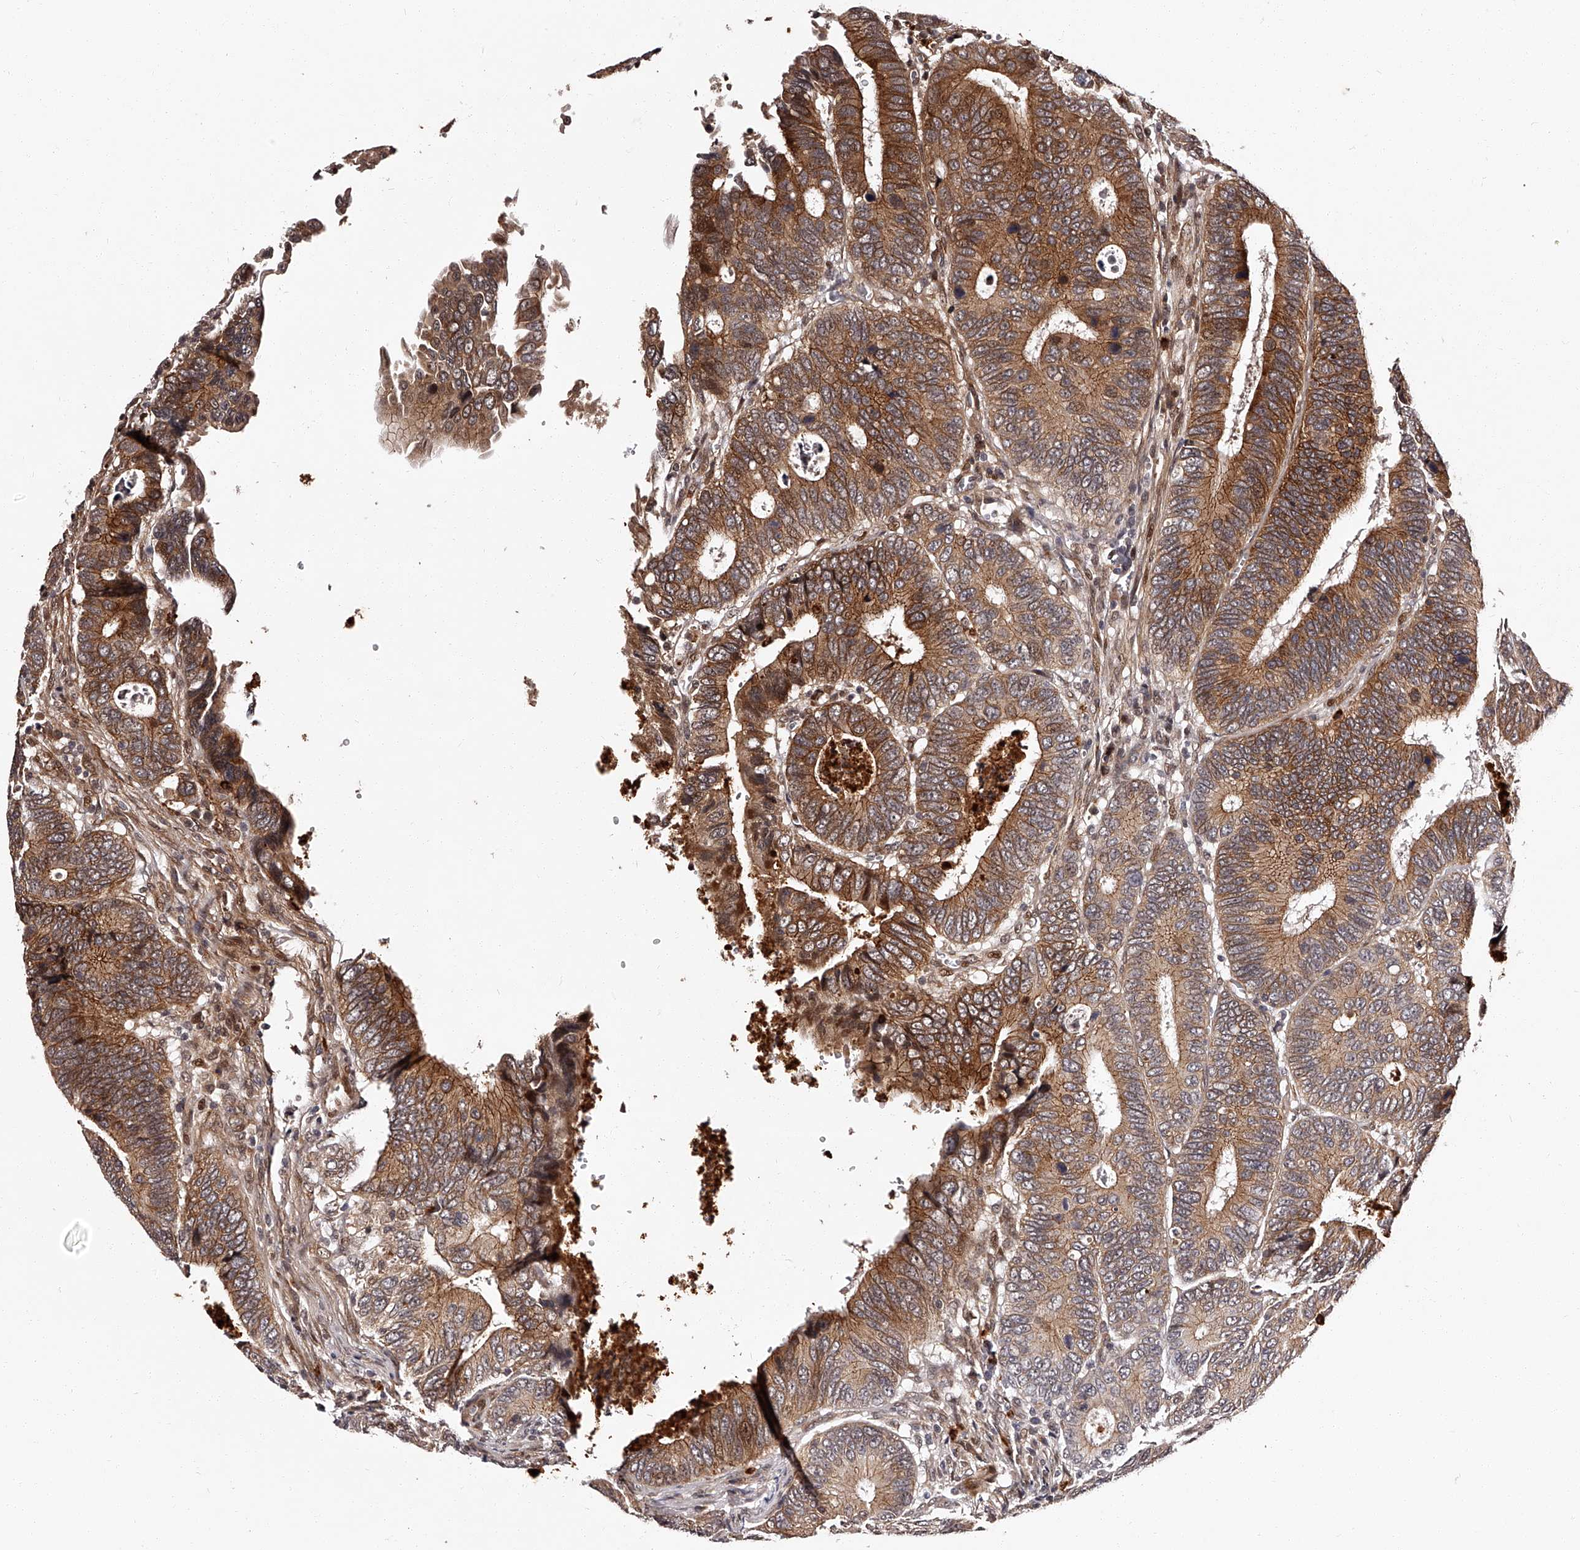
{"staining": {"intensity": "moderate", "quantity": ">75%", "location": "cytoplasmic/membranous"}, "tissue": "colorectal cancer", "cell_type": "Tumor cells", "image_type": "cancer", "snomed": [{"axis": "morphology", "description": "Adenocarcinoma, NOS"}, {"axis": "topography", "description": "Colon"}], "caption": "A histopathology image of human colorectal cancer (adenocarcinoma) stained for a protein displays moderate cytoplasmic/membranous brown staining in tumor cells. The protein is stained brown, and the nuclei are stained in blue (DAB IHC with brightfield microscopy, high magnification).", "gene": "RSC1A1", "patient": {"sex": "male", "age": 72}}